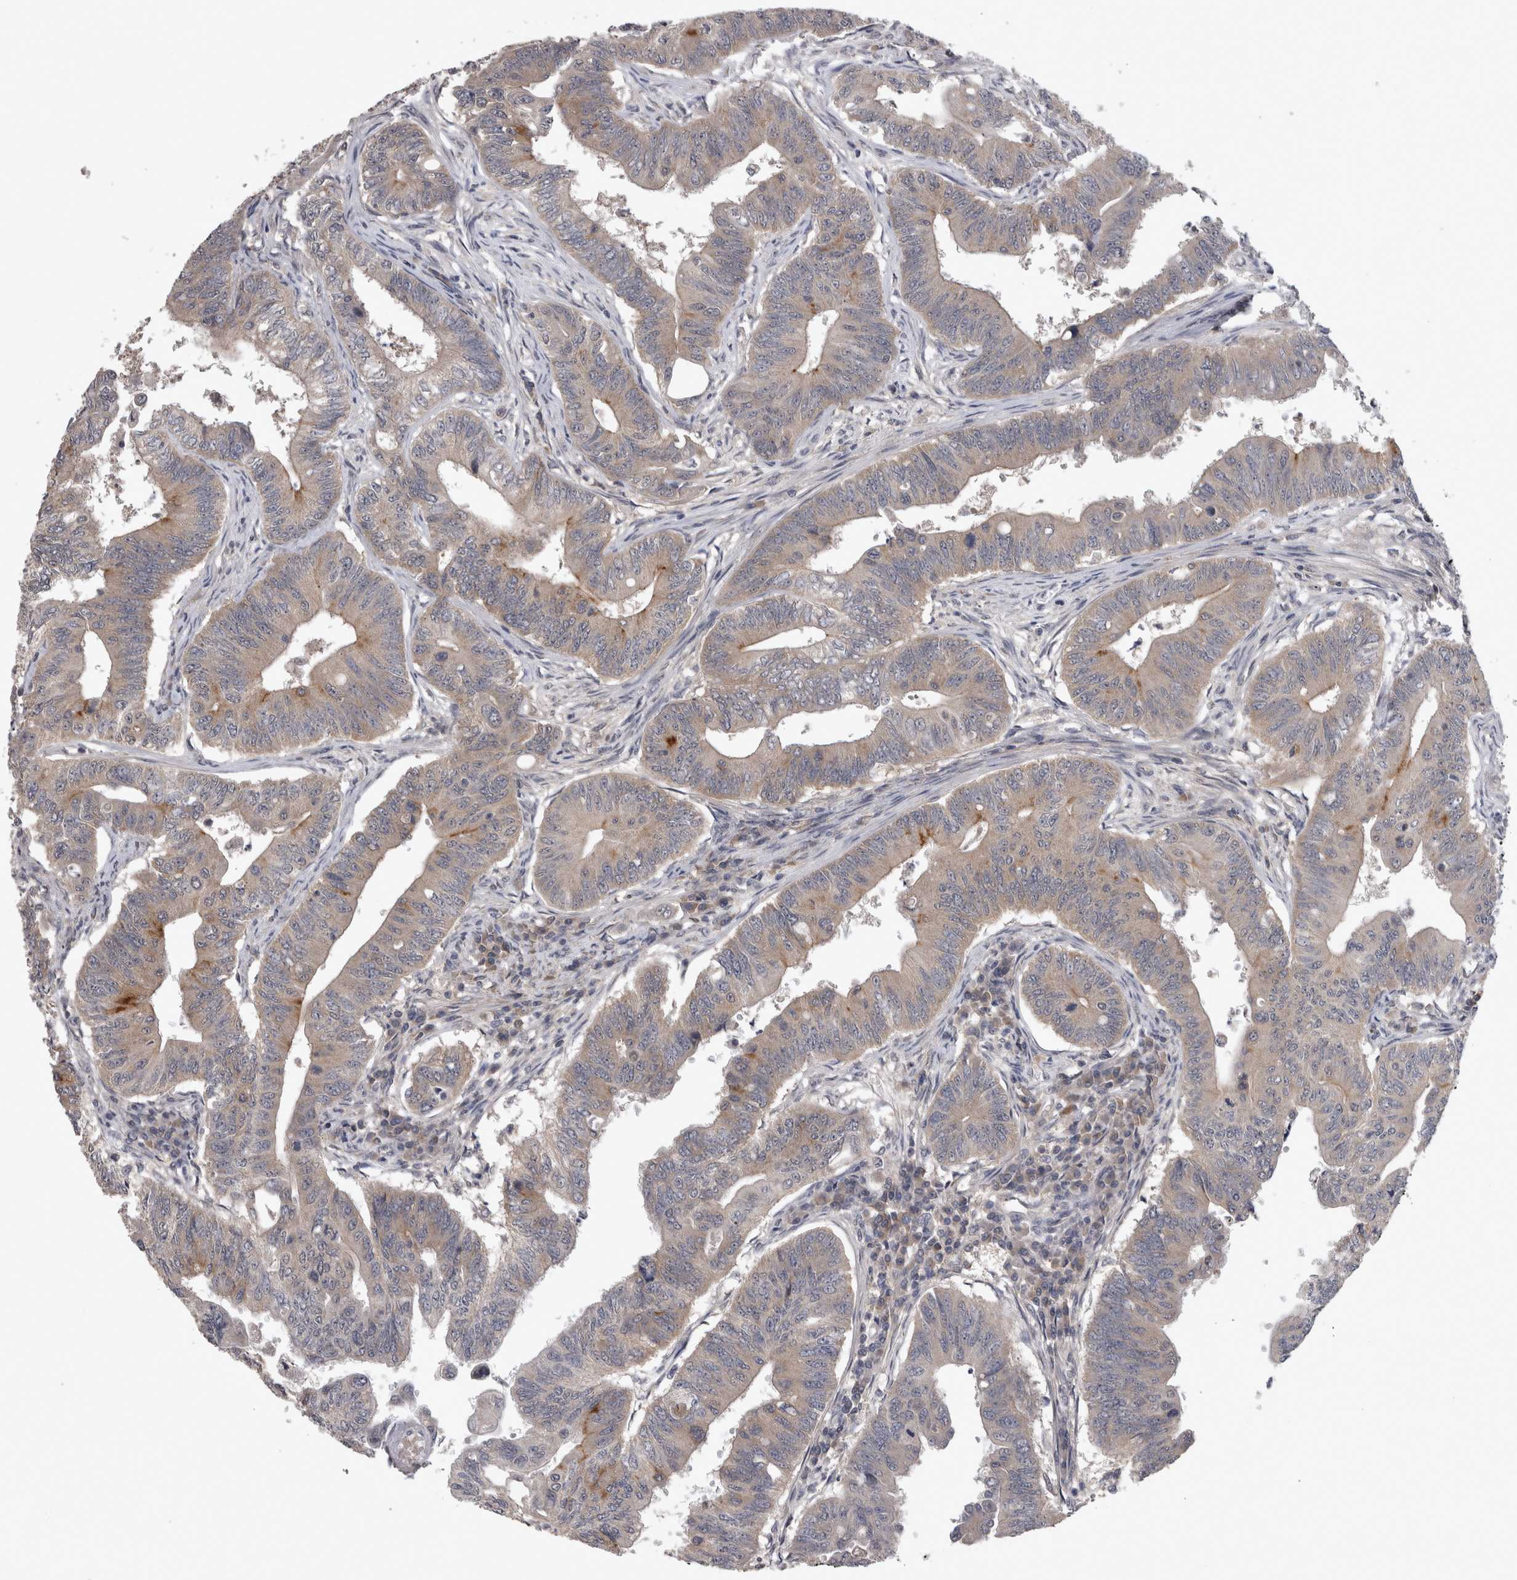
{"staining": {"intensity": "weak", "quantity": "<25%", "location": "cytoplasmic/membranous"}, "tissue": "colorectal cancer", "cell_type": "Tumor cells", "image_type": "cancer", "snomed": [{"axis": "morphology", "description": "Adenoma, NOS"}, {"axis": "morphology", "description": "Adenocarcinoma, NOS"}, {"axis": "topography", "description": "Colon"}], "caption": "Tumor cells show no significant staining in colorectal cancer (adenocarcinoma).", "gene": "ZNF114", "patient": {"sex": "male", "age": 79}}